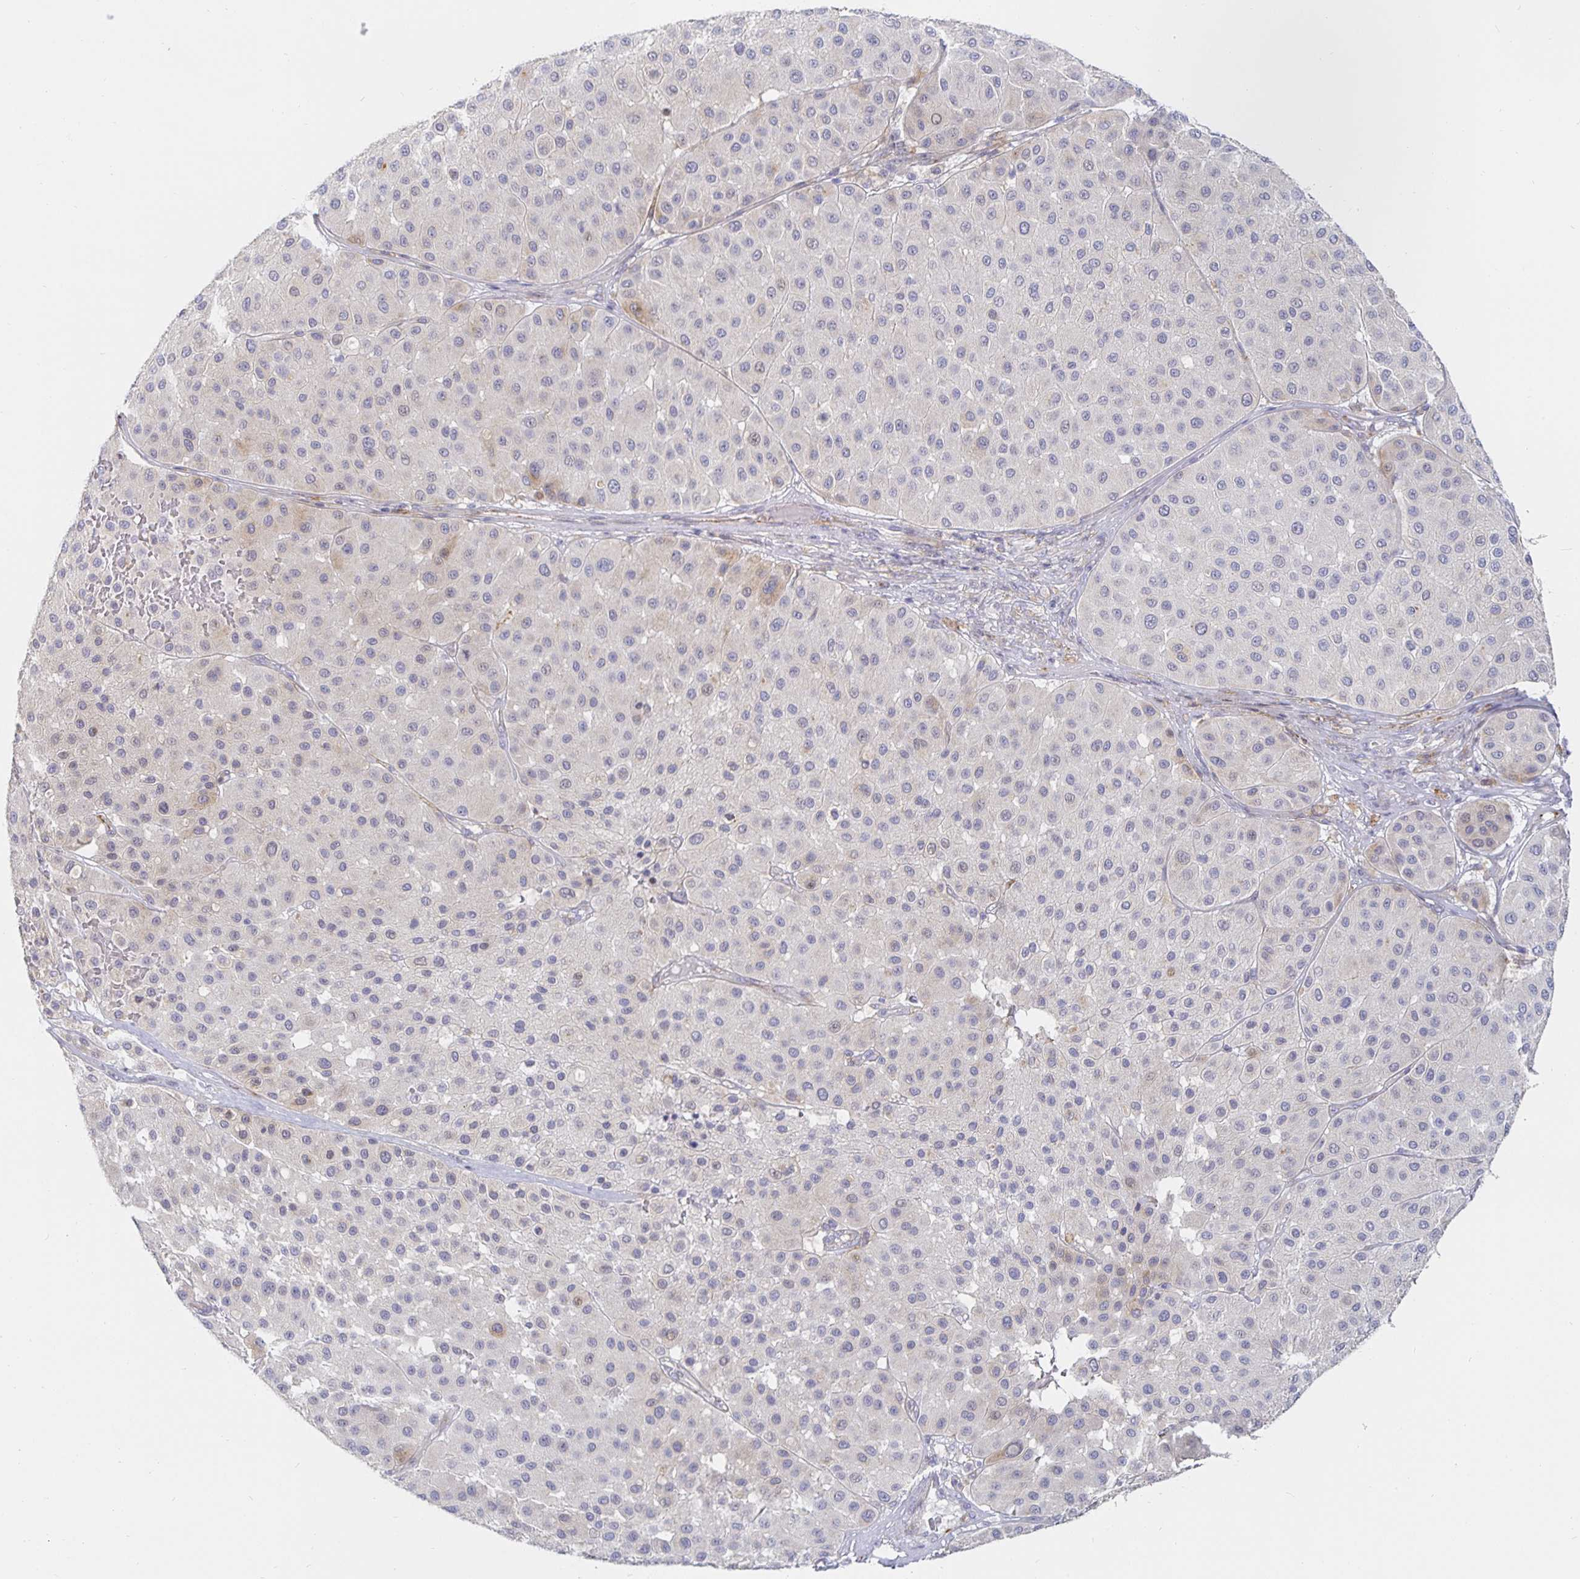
{"staining": {"intensity": "weak", "quantity": "25%-75%", "location": "cytoplasmic/membranous"}, "tissue": "melanoma", "cell_type": "Tumor cells", "image_type": "cancer", "snomed": [{"axis": "morphology", "description": "Malignant melanoma, Metastatic site"}, {"axis": "topography", "description": "Smooth muscle"}], "caption": "Malignant melanoma (metastatic site) tissue exhibits weak cytoplasmic/membranous staining in about 25%-75% of tumor cells", "gene": "S100G", "patient": {"sex": "male", "age": 41}}